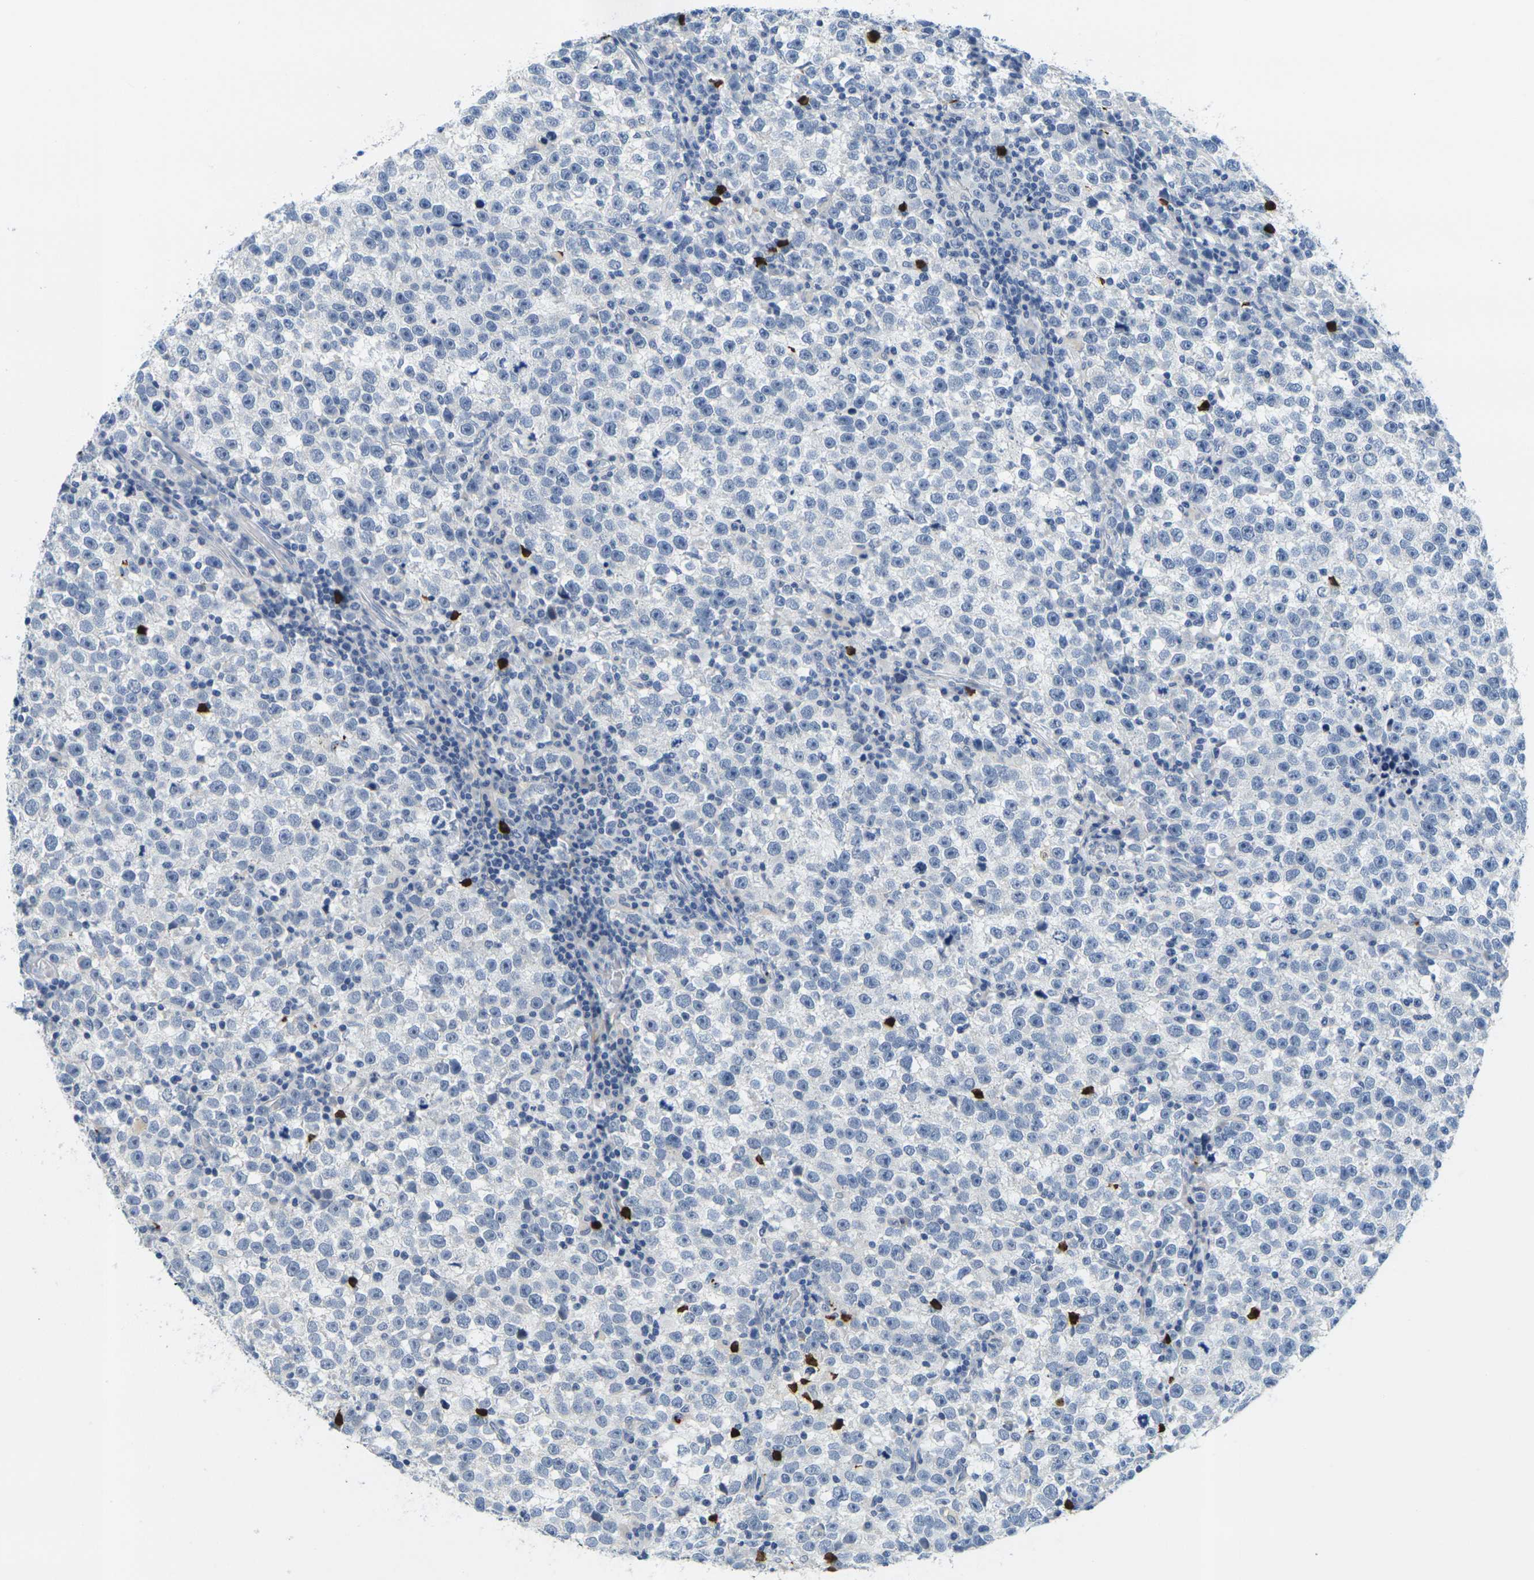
{"staining": {"intensity": "negative", "quantity": "none", "location": "none"}, "tissue": "testis cancer", "cell_type": "Tumor cells", "image_type": "cancer", "snomed": [{"axis": "morphology", "description": "Seminoma, NOS"}, {"axis": "topography", "description": "Testis"}], "caption": "Tumor cells are negative for protein expression in human seminoma (testis).", "gene": "GPR15", "patient": {"sex": "male", "age": 43}}